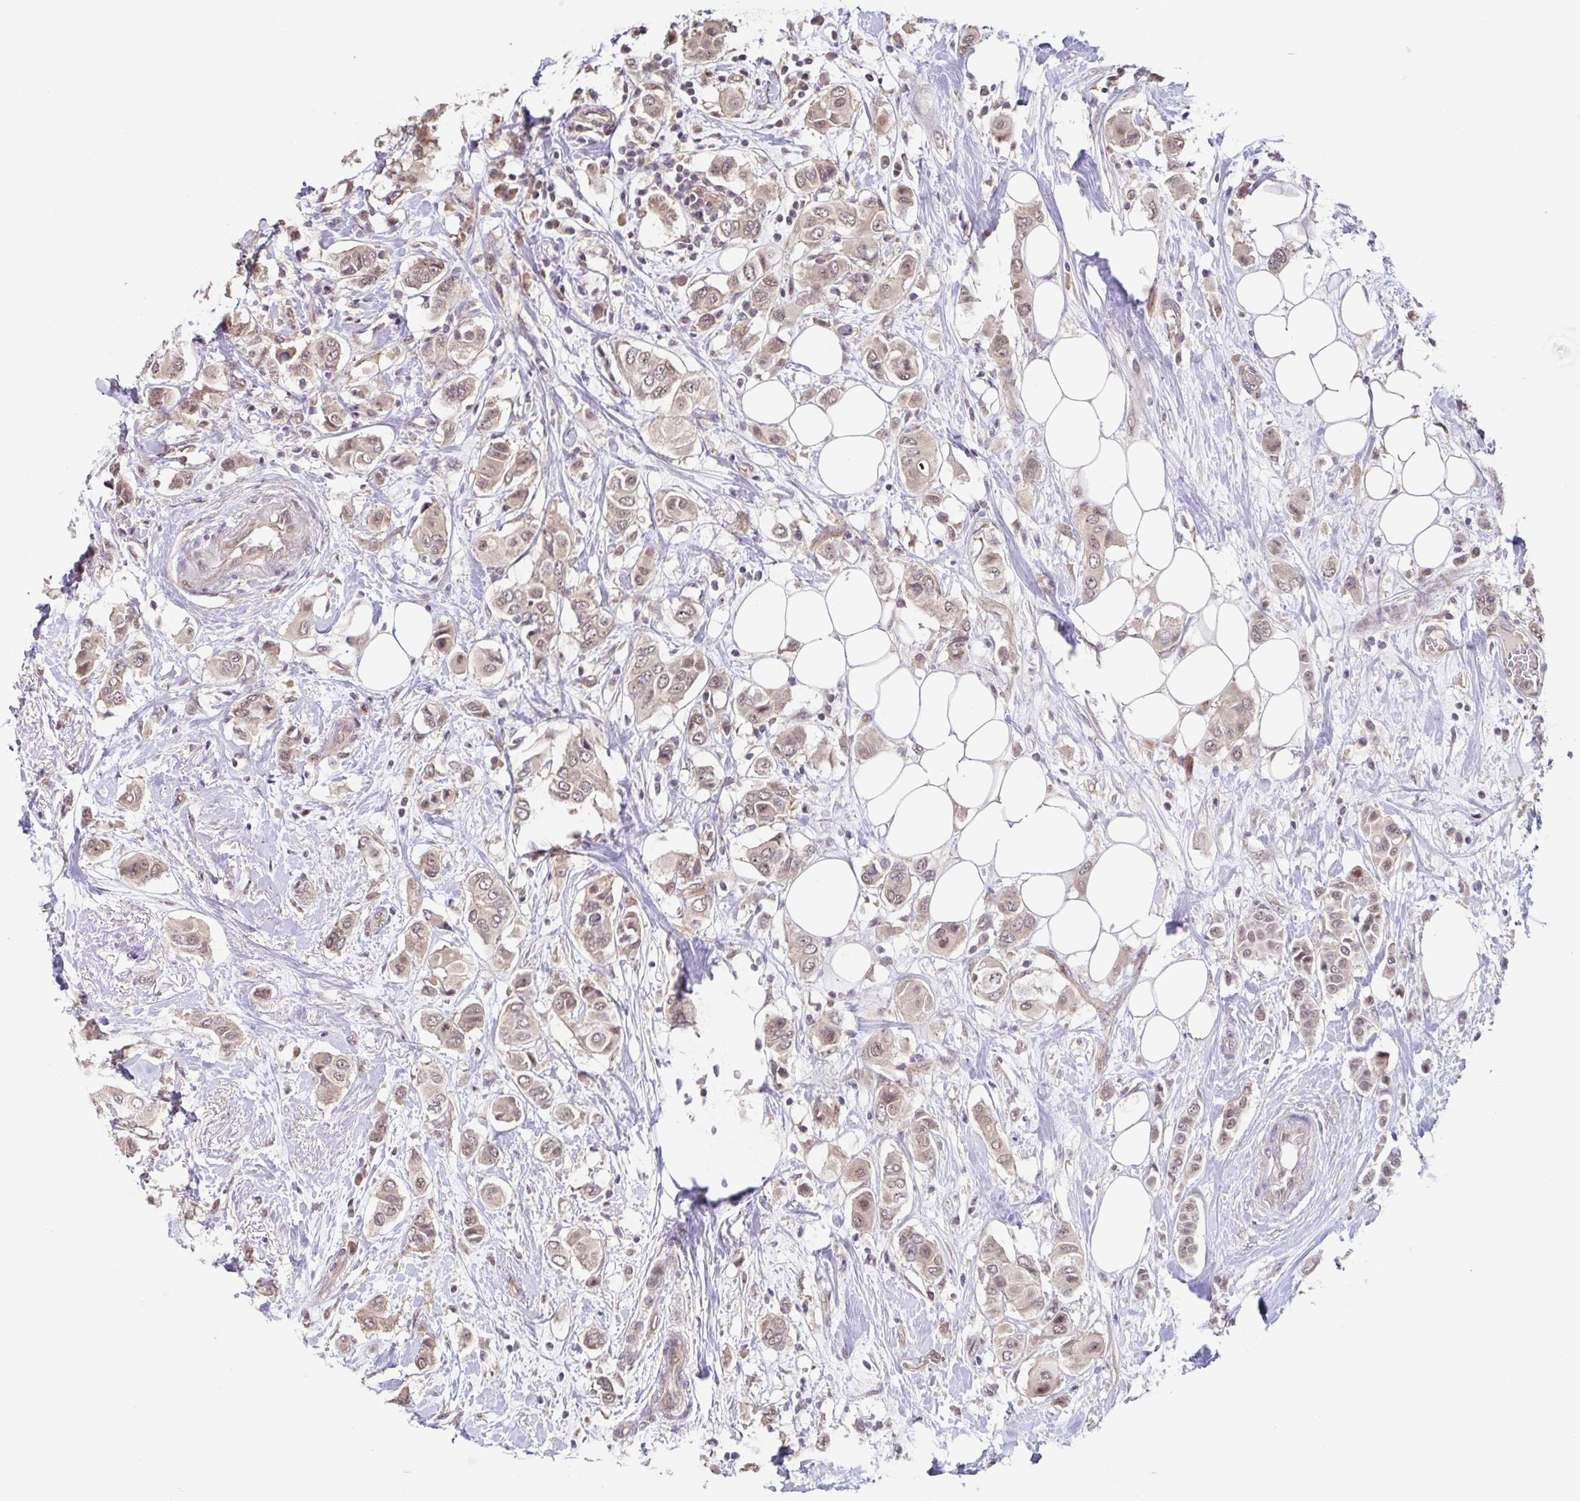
{"staining": {"intensity": "weak", "quantity": ">75%", "location": "cytoplasmic/membranous,nuclear"}, "tissue": "breast cancer", "cell_type": "Tumor cells", "image_type": "cancer", "snomed": [{"axis": "morphology", "description": "Lobular carcinoma"}, {"axis": "topography", "description": "Breast"}], "caption": "A brown stain labels weak cytoplasmic/membranous and nuclear expression of a protein in human lobular carcinoma (breast) tumor cells.", "gene": "STYXL1", "patient": {"sex": "female", "age": 51}}